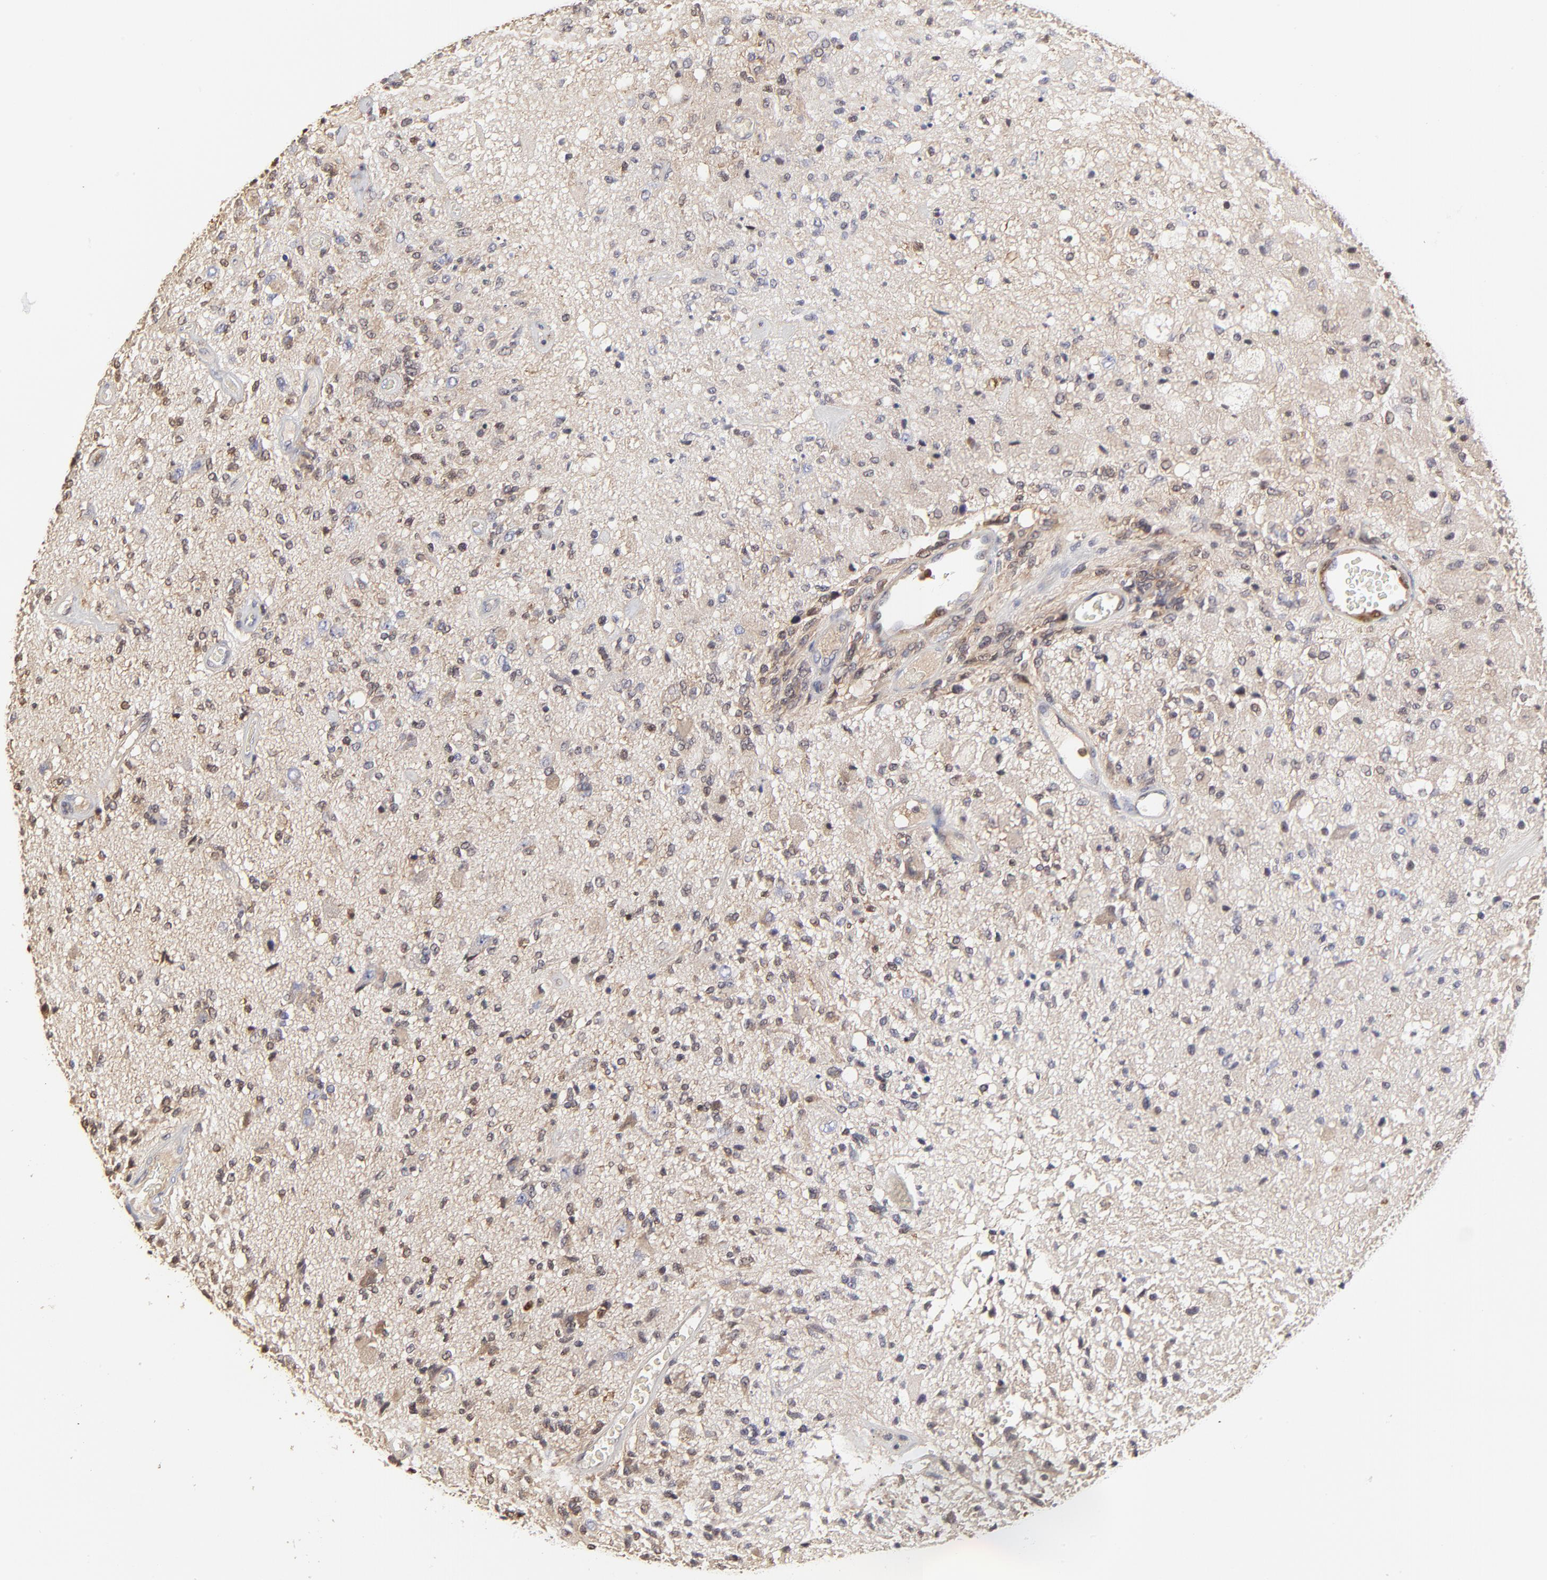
{"staining": {"intensity": "negative", "quantity": "none", "location": "none"}, "tissue": "glioma", "cell_type": "Tumor cells", "image_type": "cancer", "snomed": [{"axis": "morphology", "description": "Normal tissue, NOS"}, {"axis": "morphology", "description": "Glioma, malignant, High grade"}, {"axis": "topography", "description": "Cerebral cortex"}], "caption": "IHC of human glioma shows no positivity in tumor cells. Brightfield microscopy of immunohistochemistry stained with DAB (brown) and hematoxylin (blue), captured at high magnification.", "gene": "CASP3", "patient": {"sex": "male", "age": 77}}